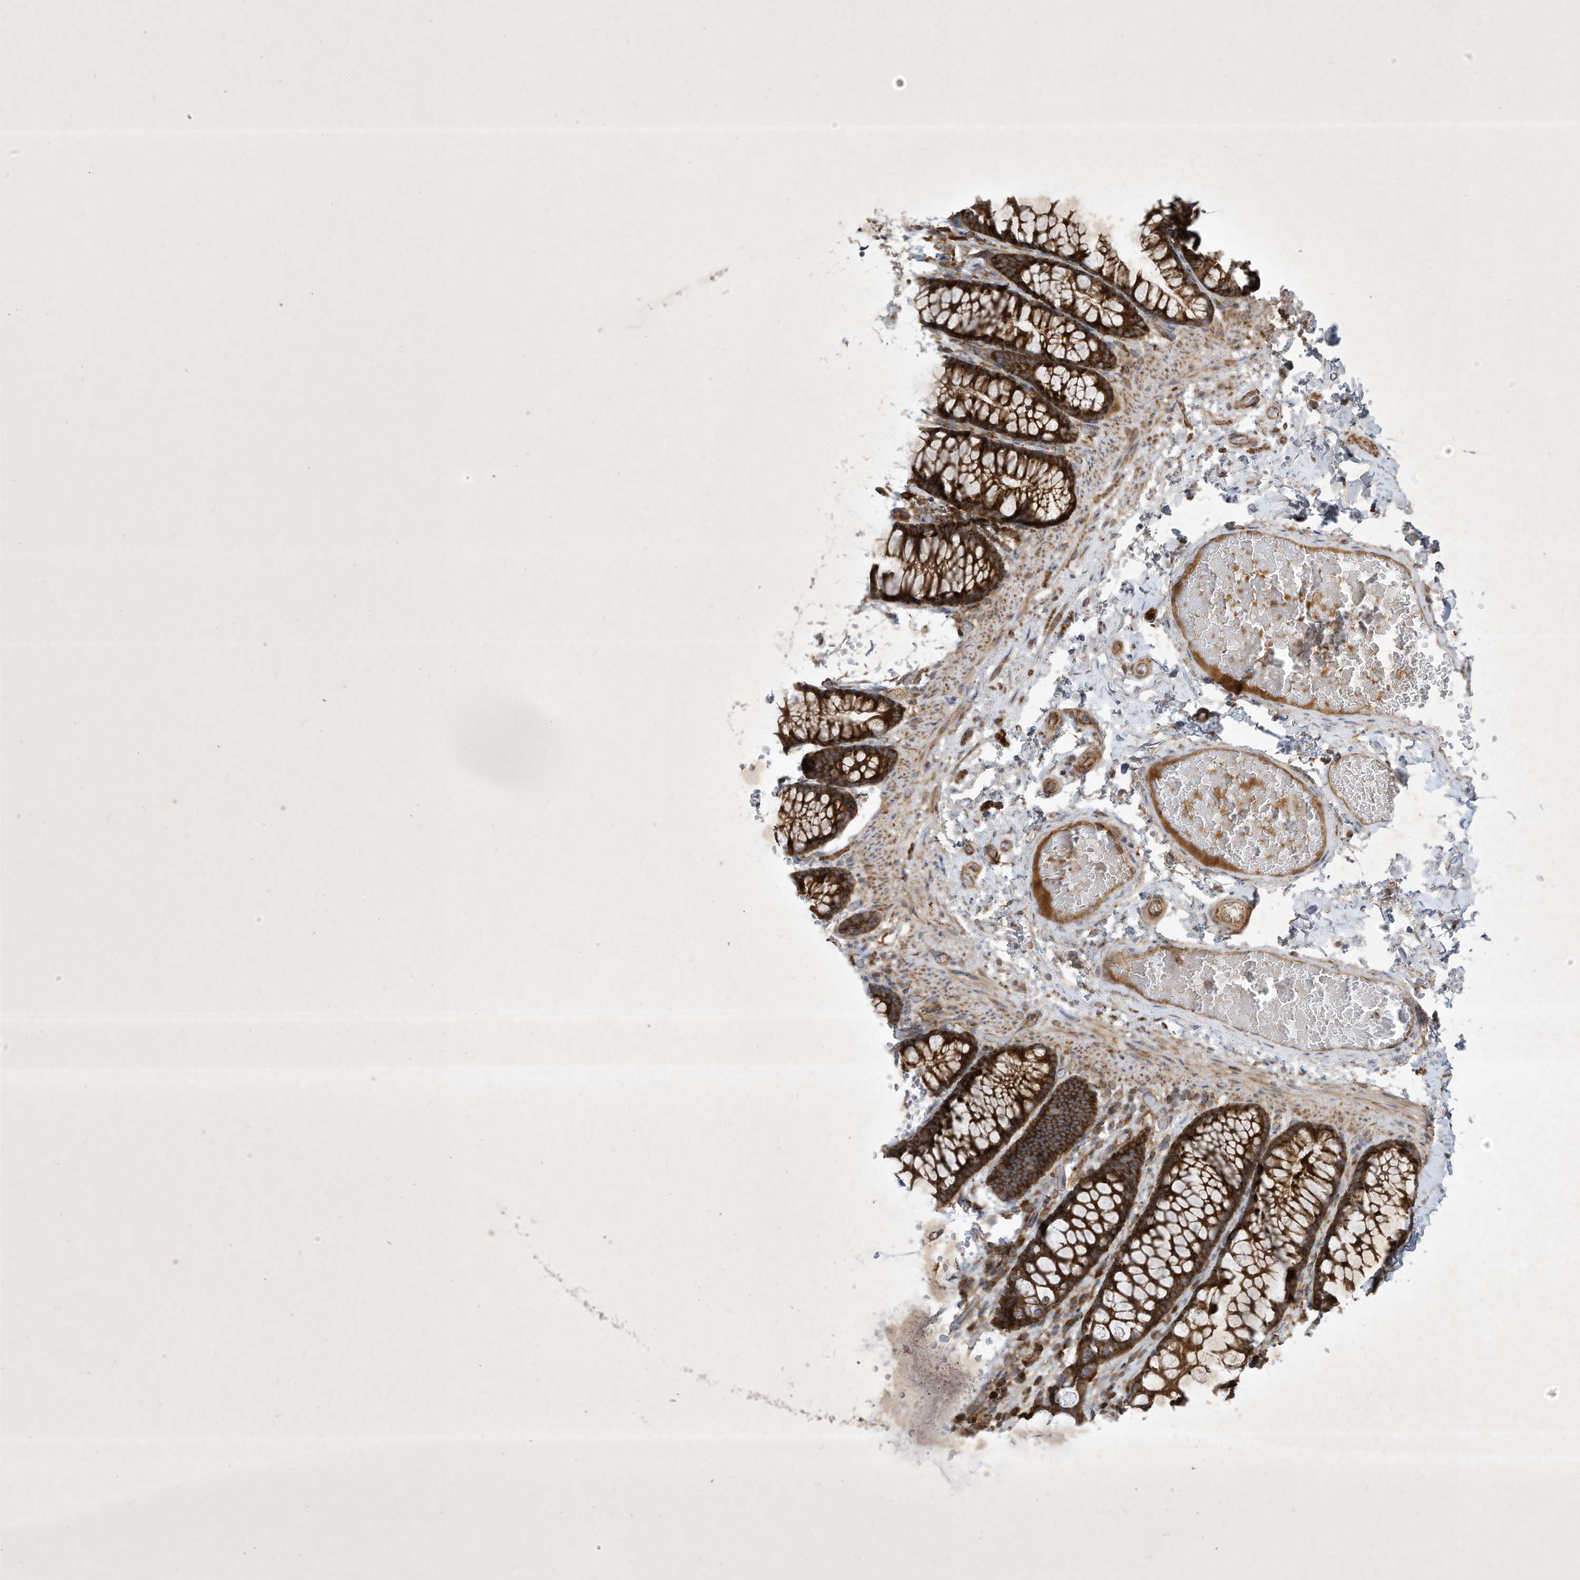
{"staining": {"intensity": "moderate", "quantity": ">75%", "location": "cytoplasmic/membranous"}, "tissue": "colon", "cell_type": "Endothelial cells", "image_type": "normal", "snomed": [{"axis": "morphology", "description": "Normal tissue, NOS"}, {"axis": "topography", "description": "Colon"}], "caption": "A photomicrograph showing moderate cytoplasmic/membranous expression in about >75% of endothelial cells in unremarkable colon, as visualized by brown immunohistochemical staining.", "gene": "SYNJ2", "patient": {"sex": "male", "age": 47}}